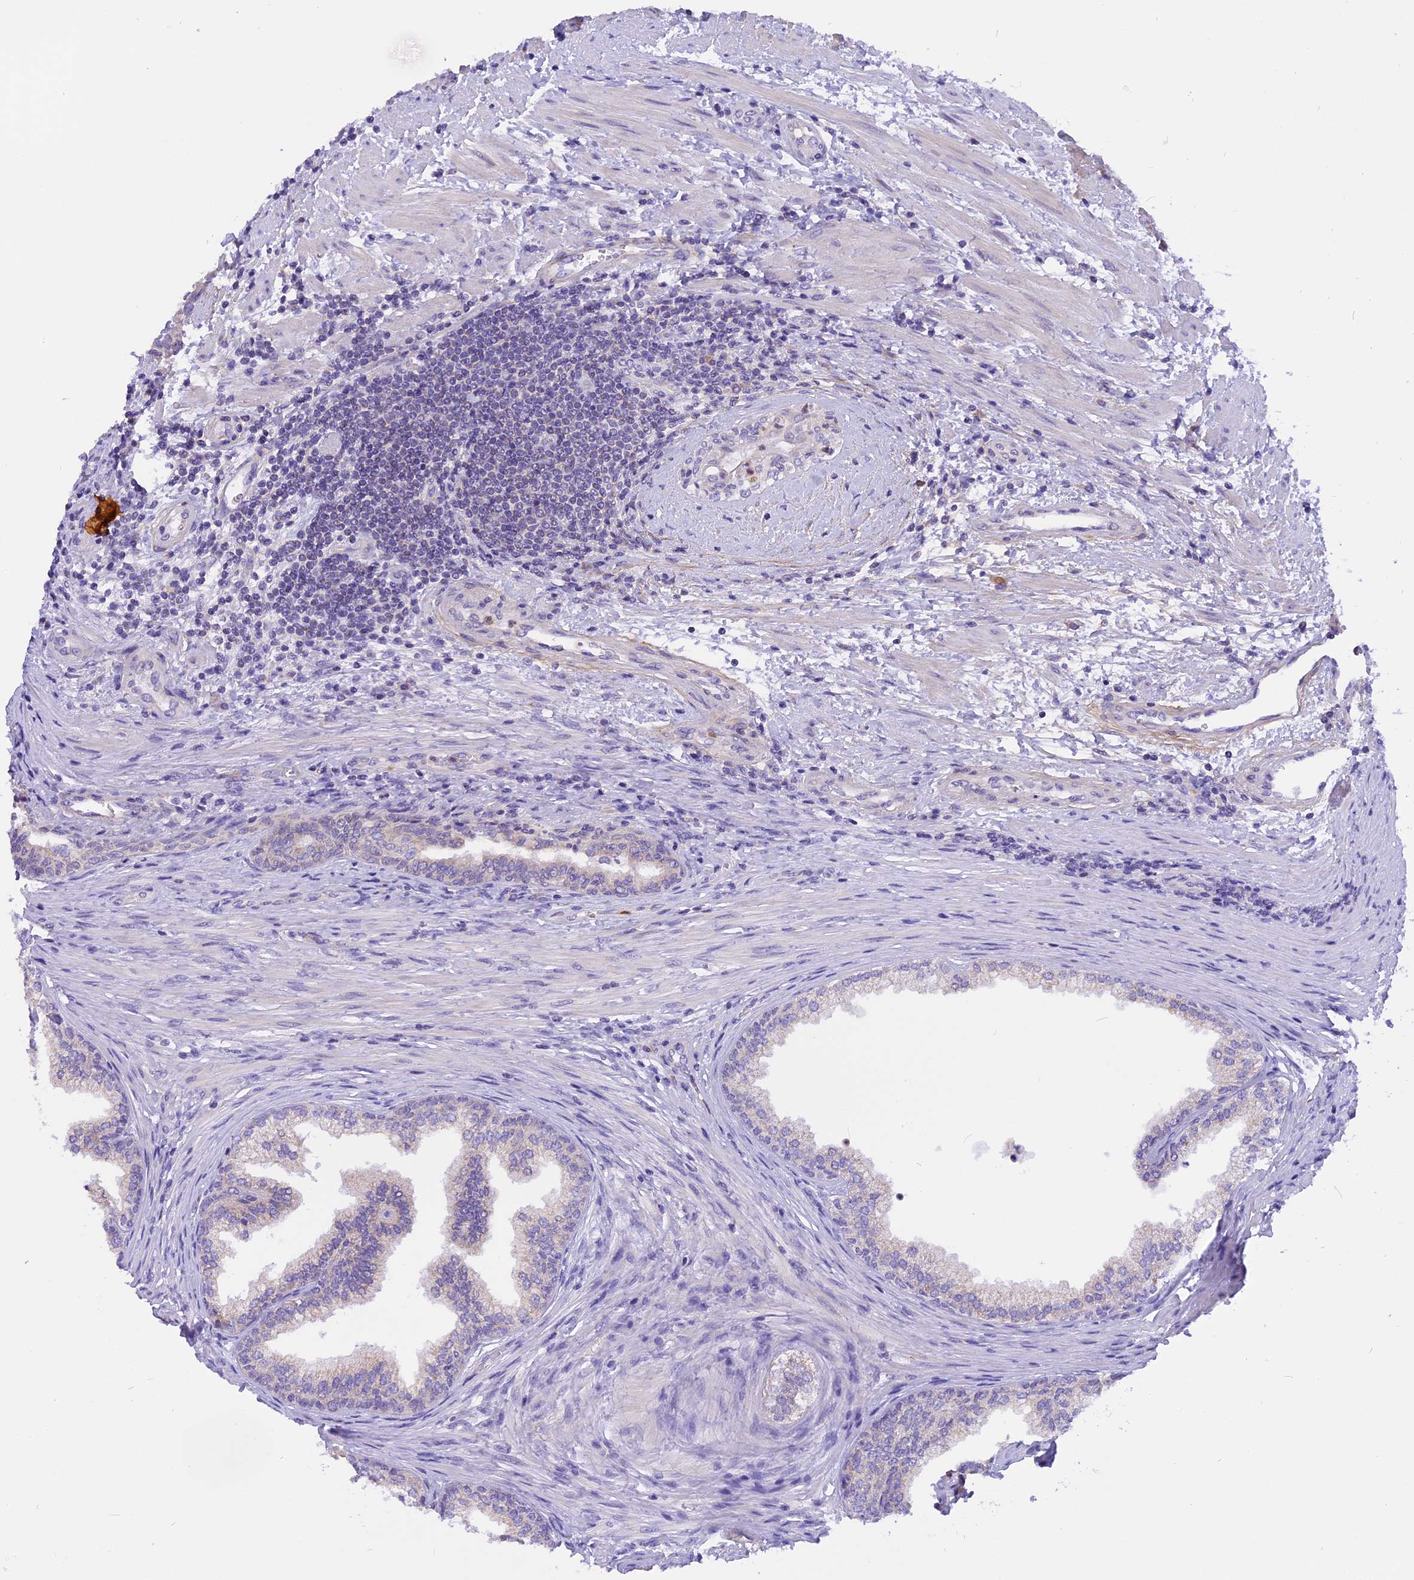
{"staining": {"intensity": "negative", "quantity": "none", "location": "none"}, "tissue": "prostate", "cell_type": "Glandular cells", "image_type": "normal", "snomed": [{"axis": "morphology", "description": "Normal tissue, NOS"}, {"axis": "topography", "description": "Prostate"}], "caption": "DAB (3,3'-diaminobenzidine) immunohistochemical staining of unremarkable human prostate demonstrates no significant staining in glandular cells.", "gene": "TRIM3", "patient": {"sex": "male", "age": 76}}